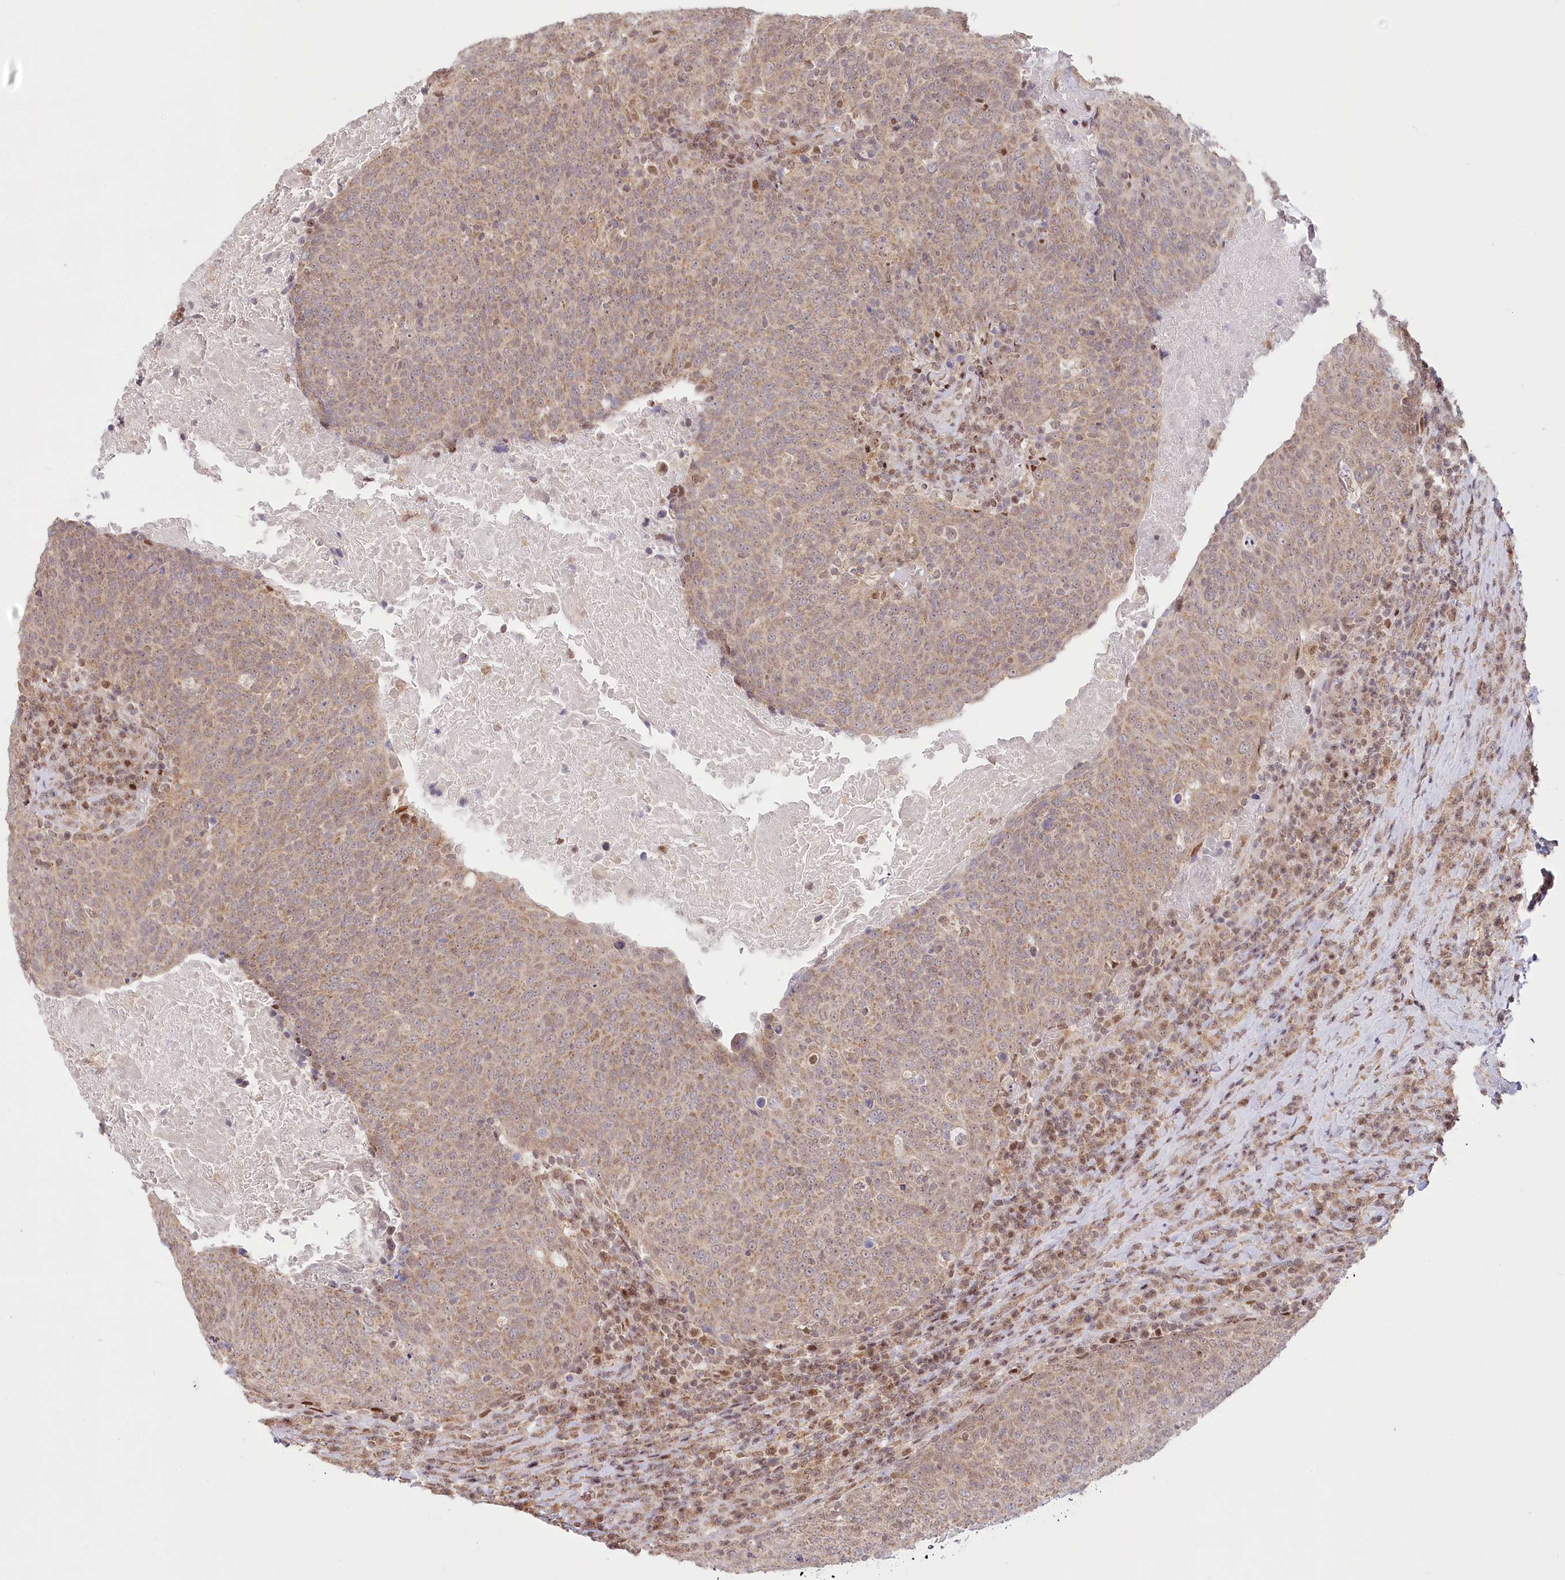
{"staining": {"intensity": "moderate", "quantity": ">75%", "location": "cytoplasmic/membranous"}, "tissue": "head and neck cancer", "cell_type": "Tumor cells", "image_type": "cancer", "snomed": [{"axis": "morphology", "description": "Squamous cell carcinoma, NOS"}, {"axis": "morphology", "description": "Squamous cell carcinoma, metastatic, NOS"}, {"axis": "topography", "description": "Lymph node"}, {"axis": "topography", "description": "Head-Neck"}], "caption": "Head and neck cancer (metastatic squamous cell carcinoma) stained with a protein marker demonstrates moderate staining in tumor cells.", "gene": "PYURF", "patient": {"sex": "male", "age": 62}}